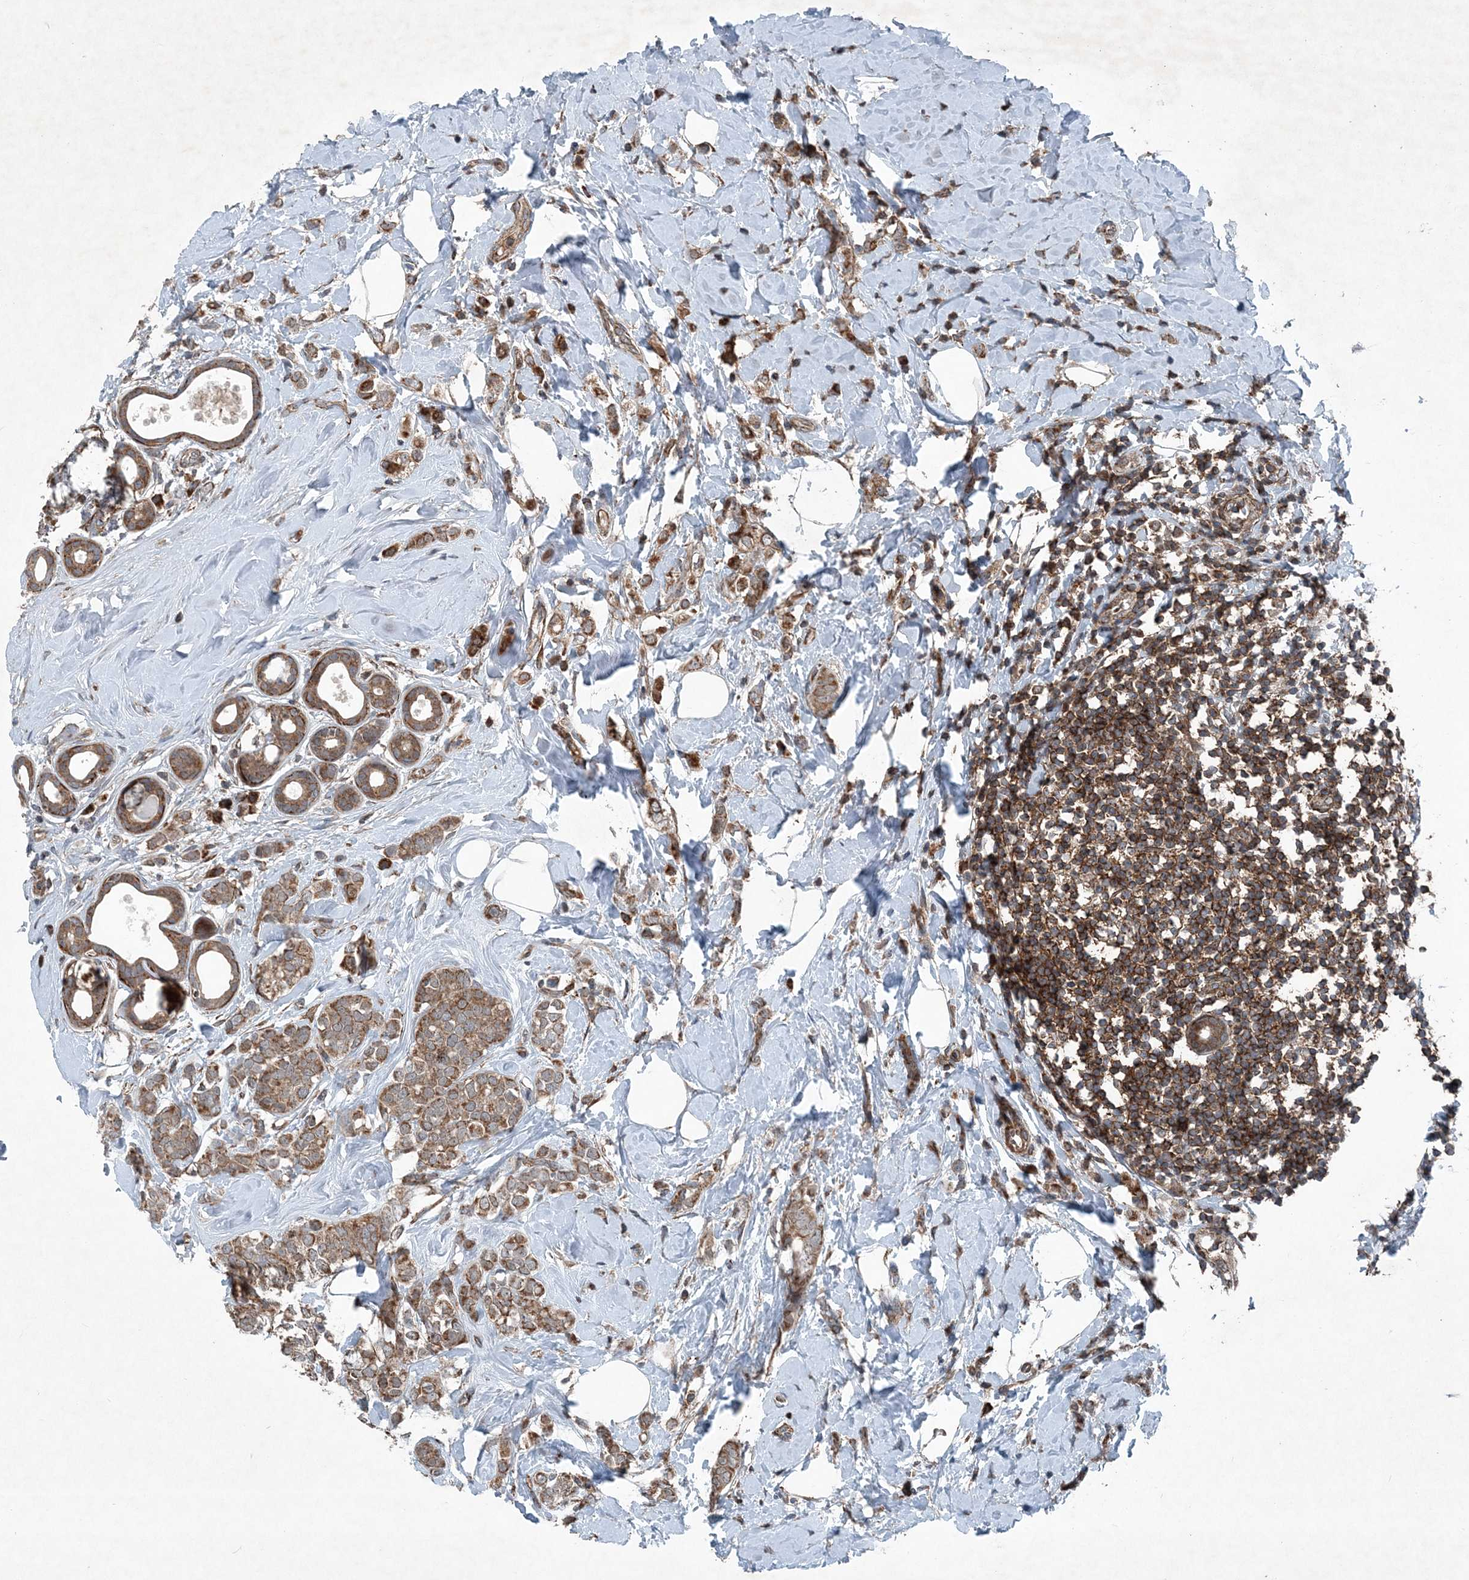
{"staining": {"intensity": "moderate", "quantity": ">75%", "location": "cytoplasmic/membranous"}, "tissue": "breast cancer", "cell_type": "Tumor cells", "image_type": "cancer", "snomed": [{"axis": "morphology", "description": "Lobular carcinoma"}, {"axis": "topography", "description": "Breast"}], "caption": "Protein expression analysis of breast cancer (lobular carcinoma) exhibits moderate cytoplasmic/membranous staining in approximately >75% of tumor cells. (Stains: DAB (3,3'-diaminobenzidine) in brown, nuclei in blue, Microscopy: brightfield microscopy at high magnification).", "gene": "NDUFA2", "patient": {"sex": "female", "age": 47}}